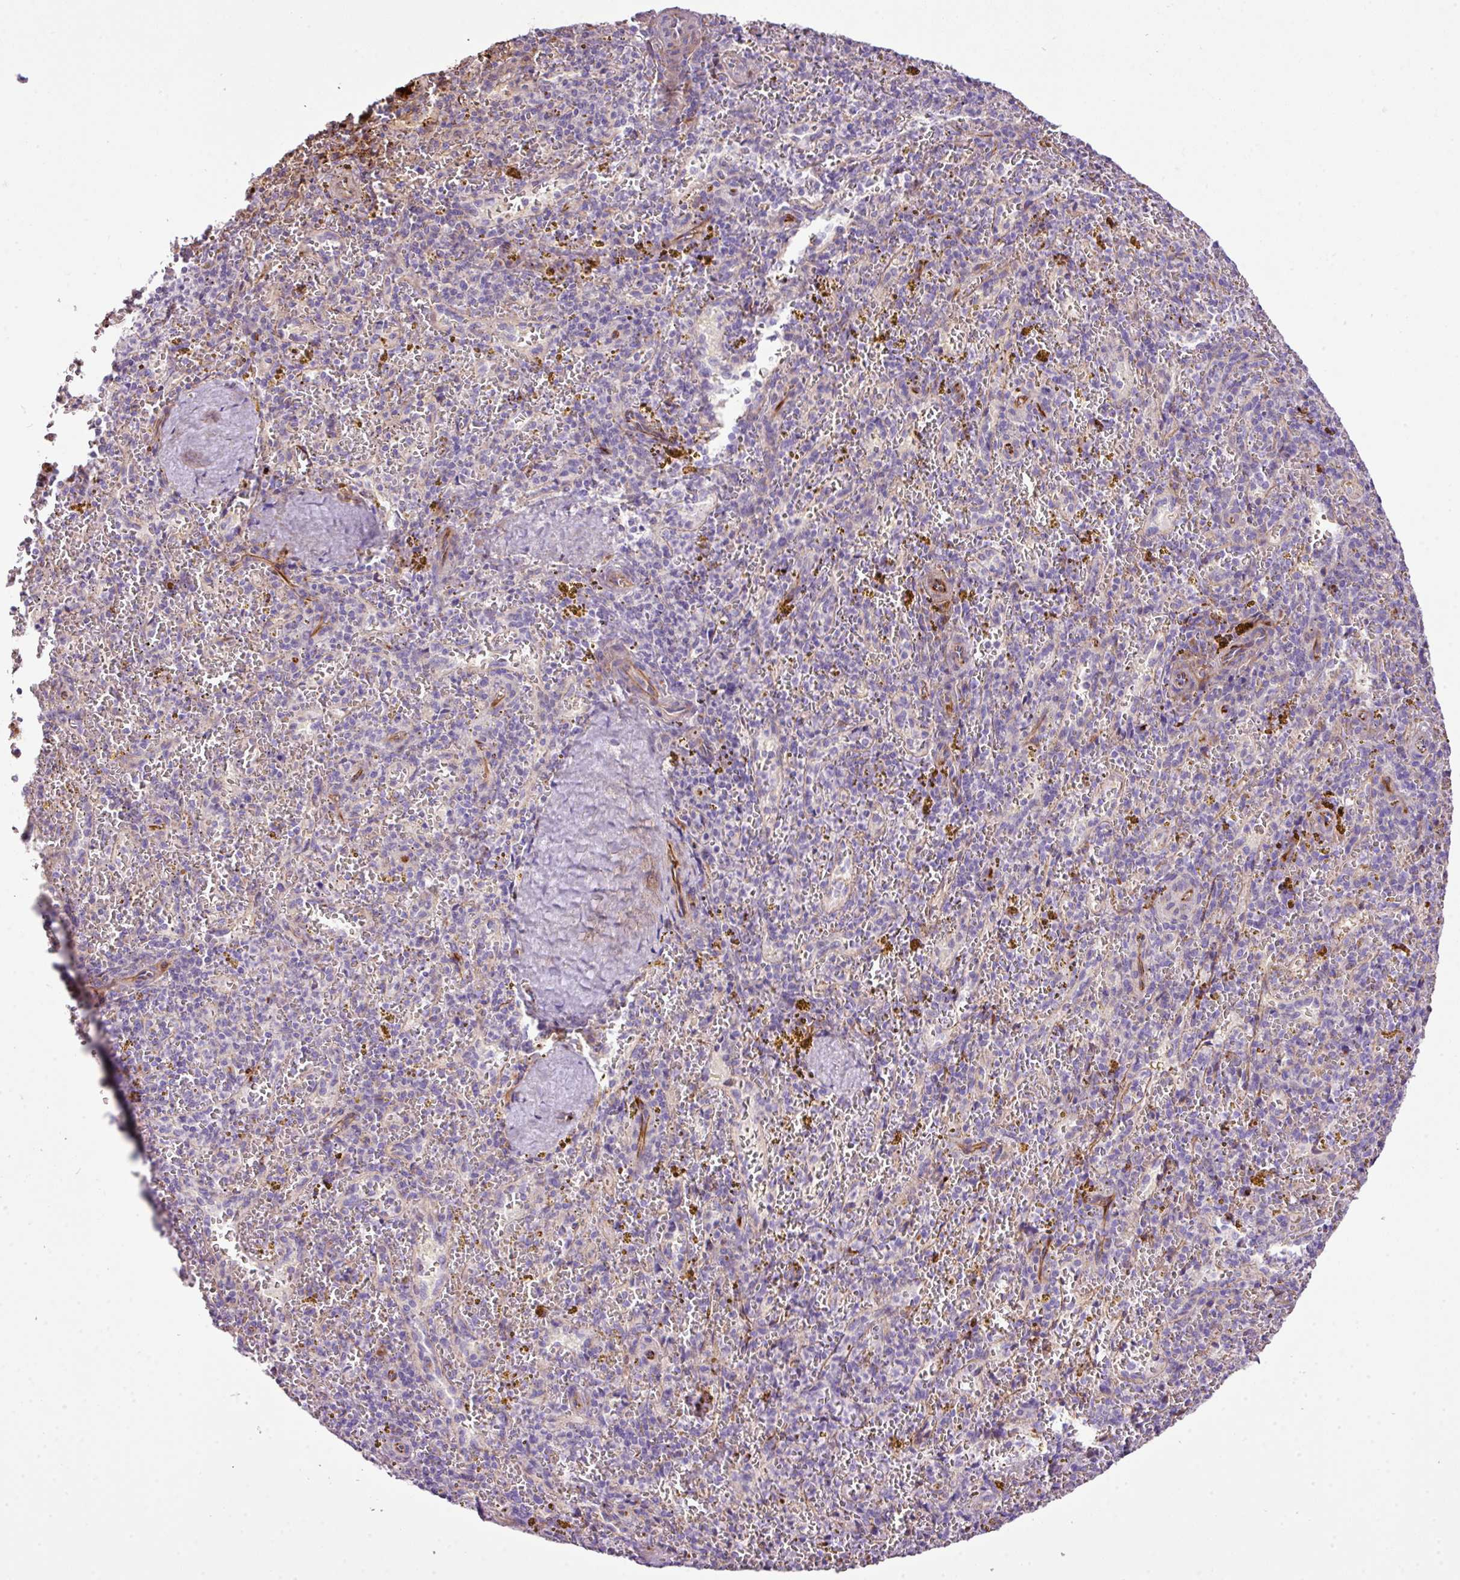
{"staining": {"intensity": "negative", "quantity": "none", "location": "none"}, "tissue": "spleen", "cell_type": "Cells in red pulp", "image_type": "normal", "snomed": [{"axis": "morphology", "description": "Normal tissue, NOS"}, {"axis": "topography", "description": "Spleen"}], "caption": "A photomicrograph of spleen stained for a protein exhibits no brown staining in cells in red pulp. Nuclei are stained in blue.", "gene": "CTXN2", "patient": {"sex": "male", "age": 57}}